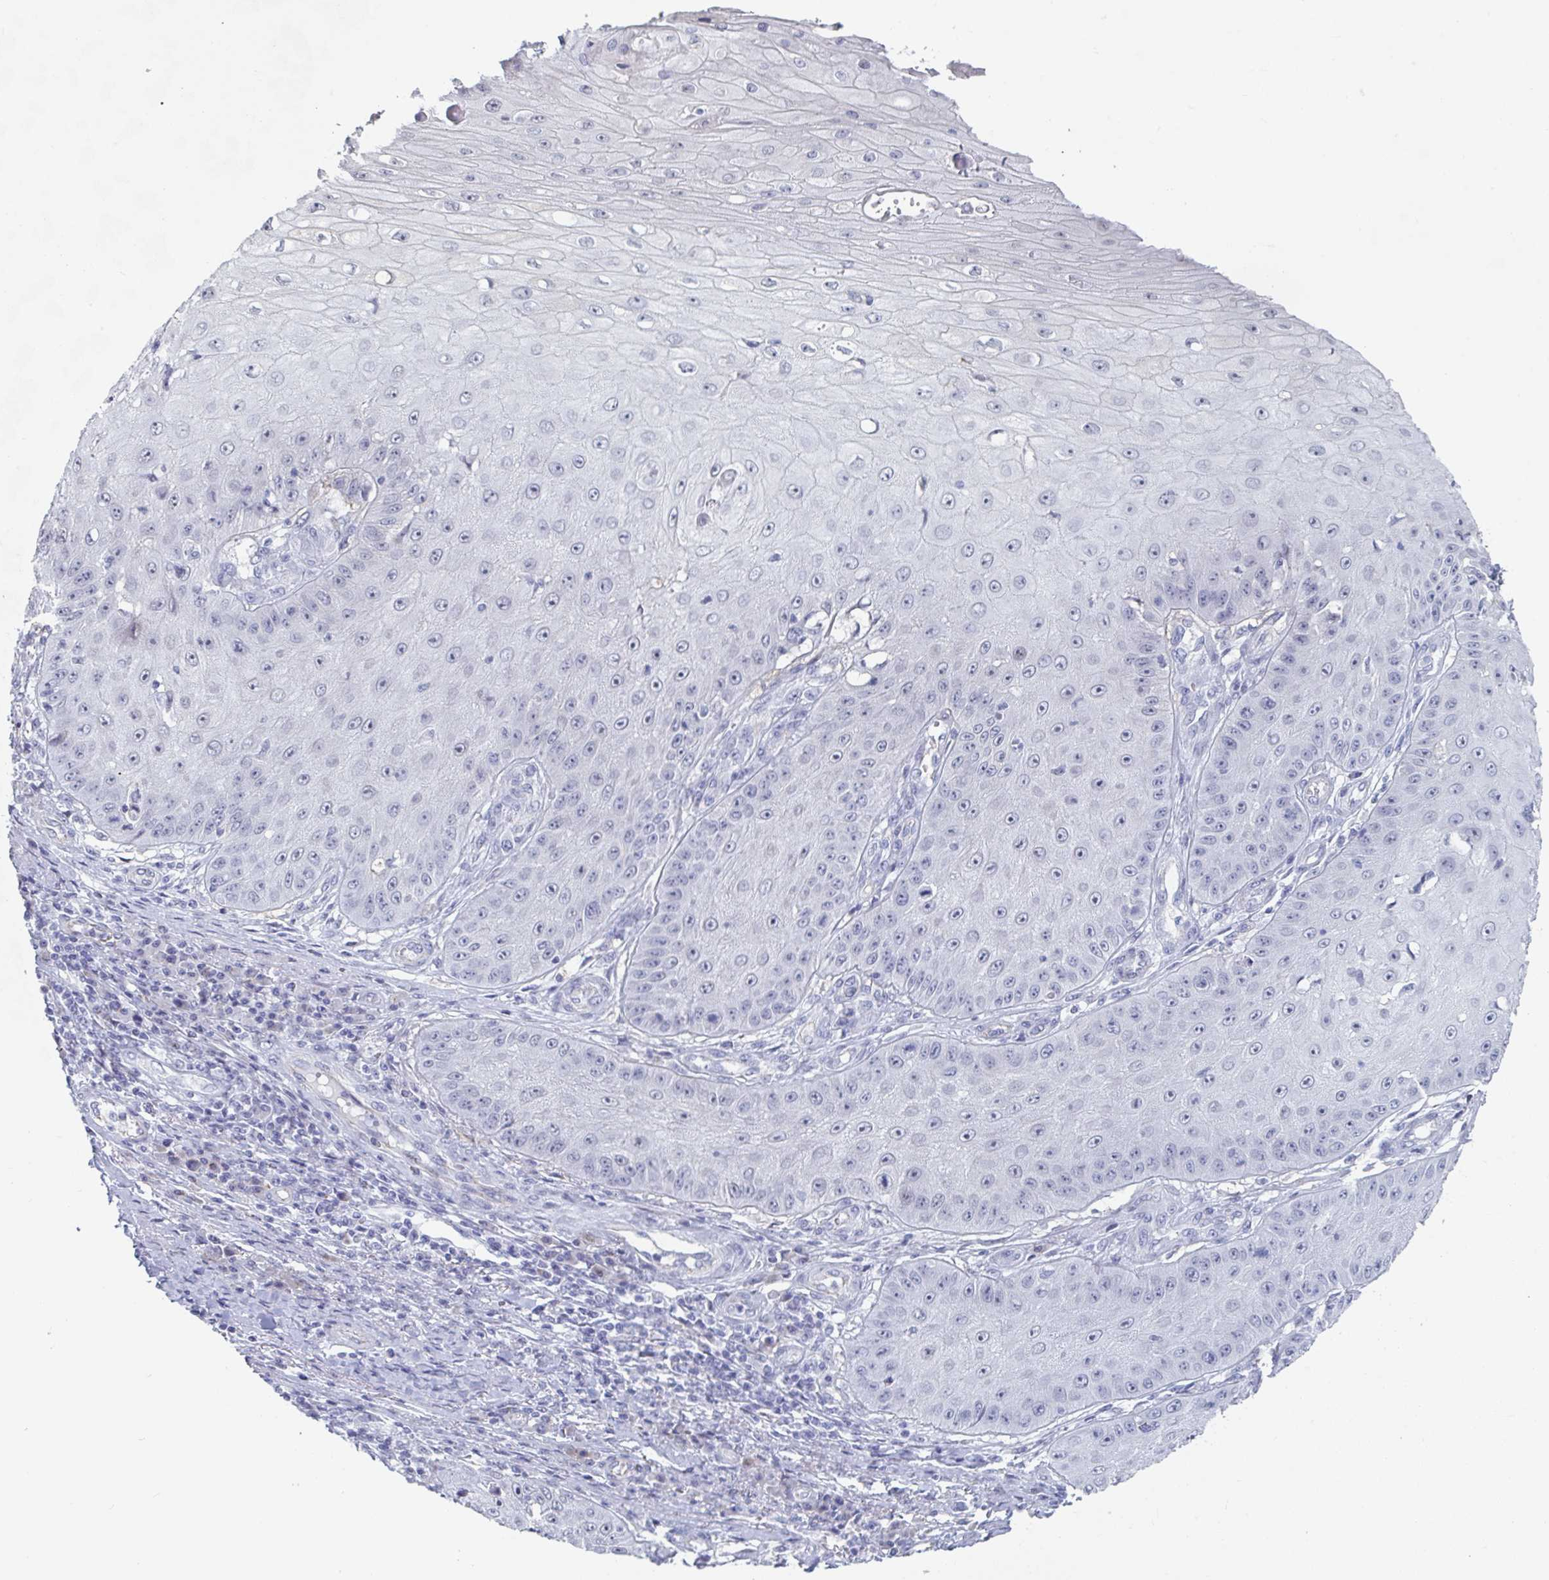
{"staining": {"intensity": "negative", "quantity": "none", "location": "none"}, "tissue": "skin cancer", "cell_type": "Tumor cells", "image_type": "cancer", "snomed": [{"axis": "morphology", "description": "Squamous cell carcinoma, NOS"}, {"axis": "topography", "description": "Skin"}], "caption": "IHC of skin cancer (squamous cell carcinoma) demonstrates no expression in tumor cells.", "gene": "FOXA1", "patient": {"sex": "male", "age": 70}}